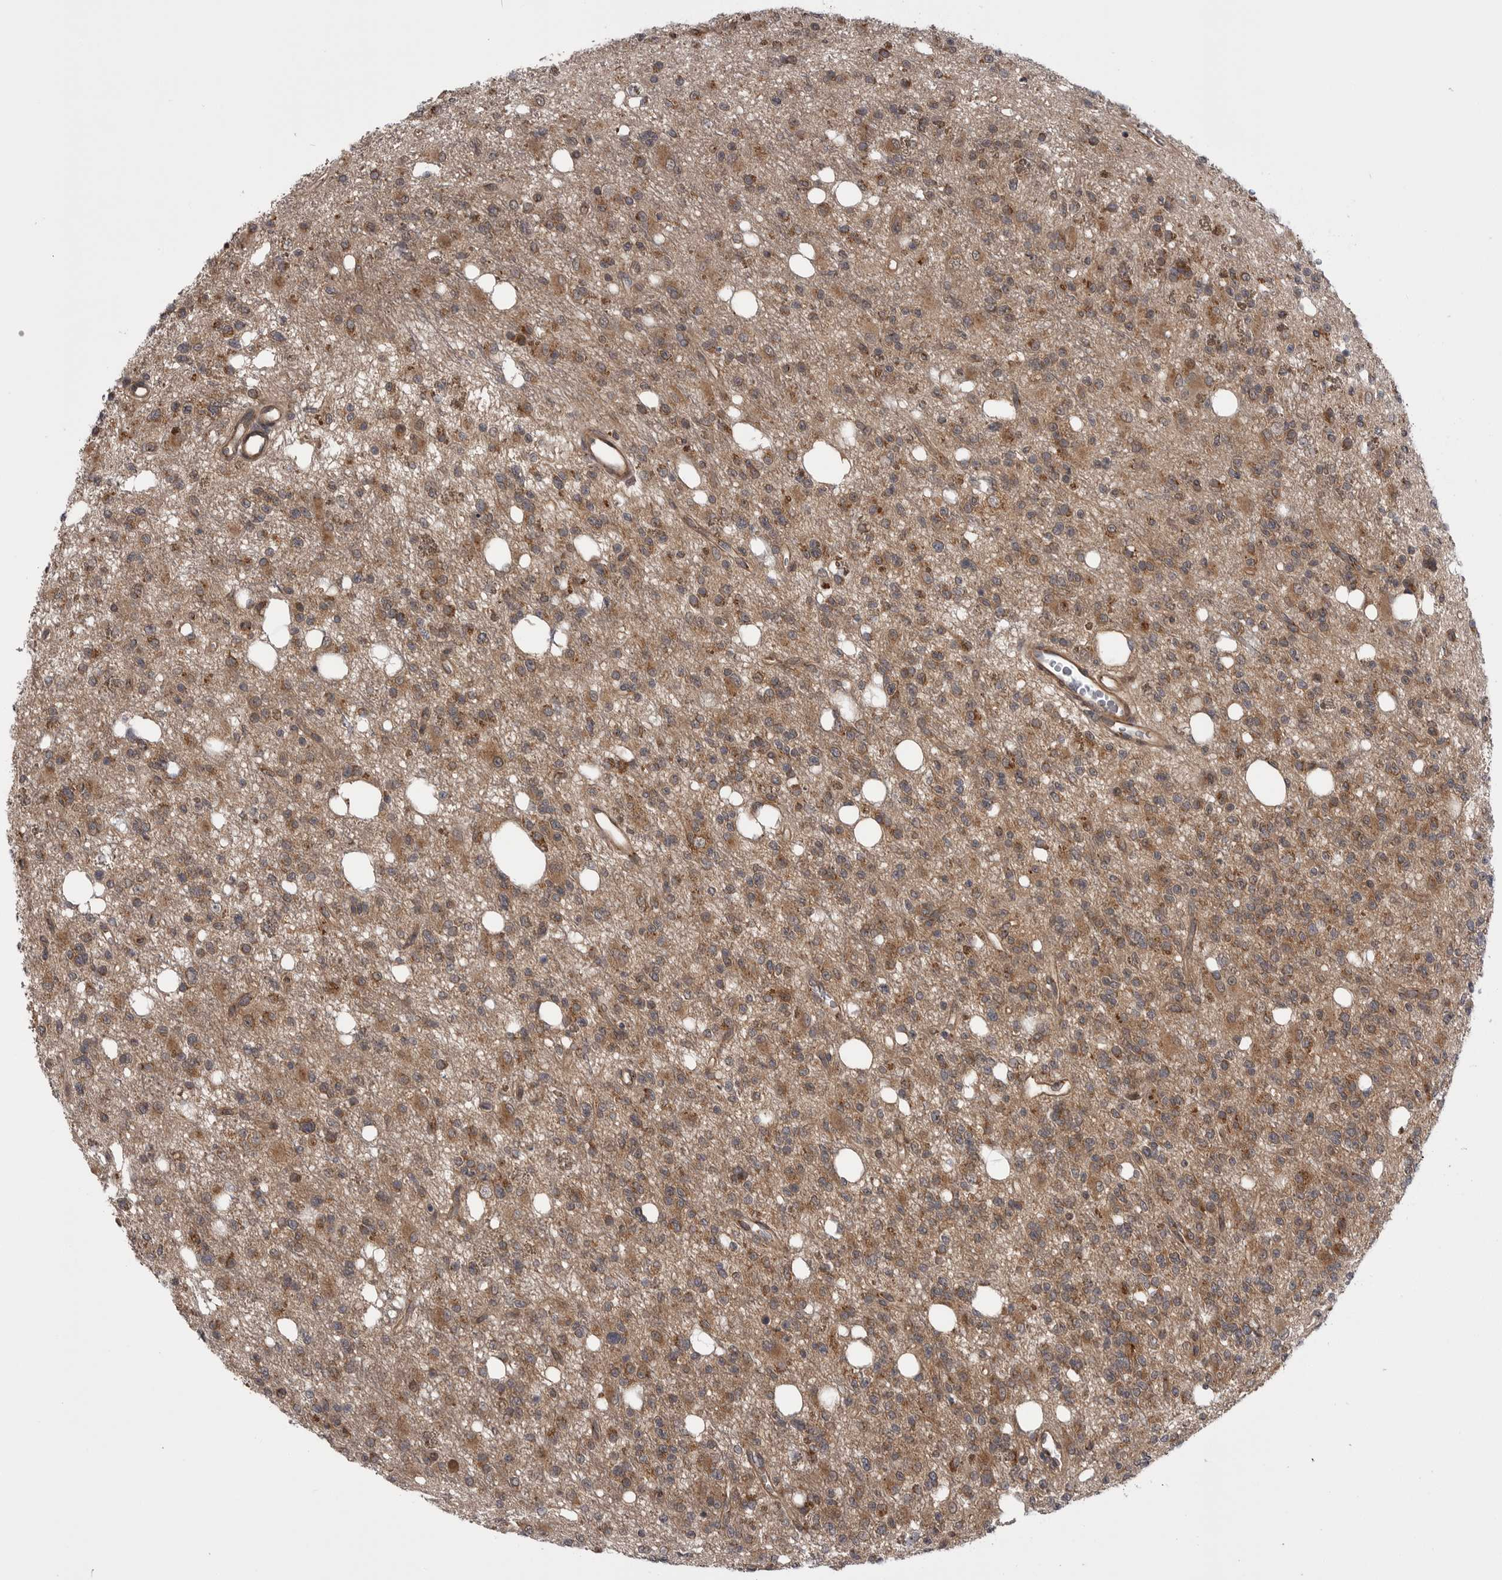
{"staining": {"intensity": "moderate", "quantity": ">75%", "location": "cytoplasmic/membranous"}, "tissue": "glioma", "cell_type": "Tumor cells", "image_type": "cancer", "snomed": [{"axis": "morphology", "description": "Glioma, malignant, High grade"}, {"axis": "topography", "description": "Brain"}], "caption": "Tumor cells show moderate cytoplasmic/membranous positivity in about >75% of cells in glioma. Nuclei are stained in blue.", "gene": "PDCL", "patient": {"sex": "female", "age": 62}}